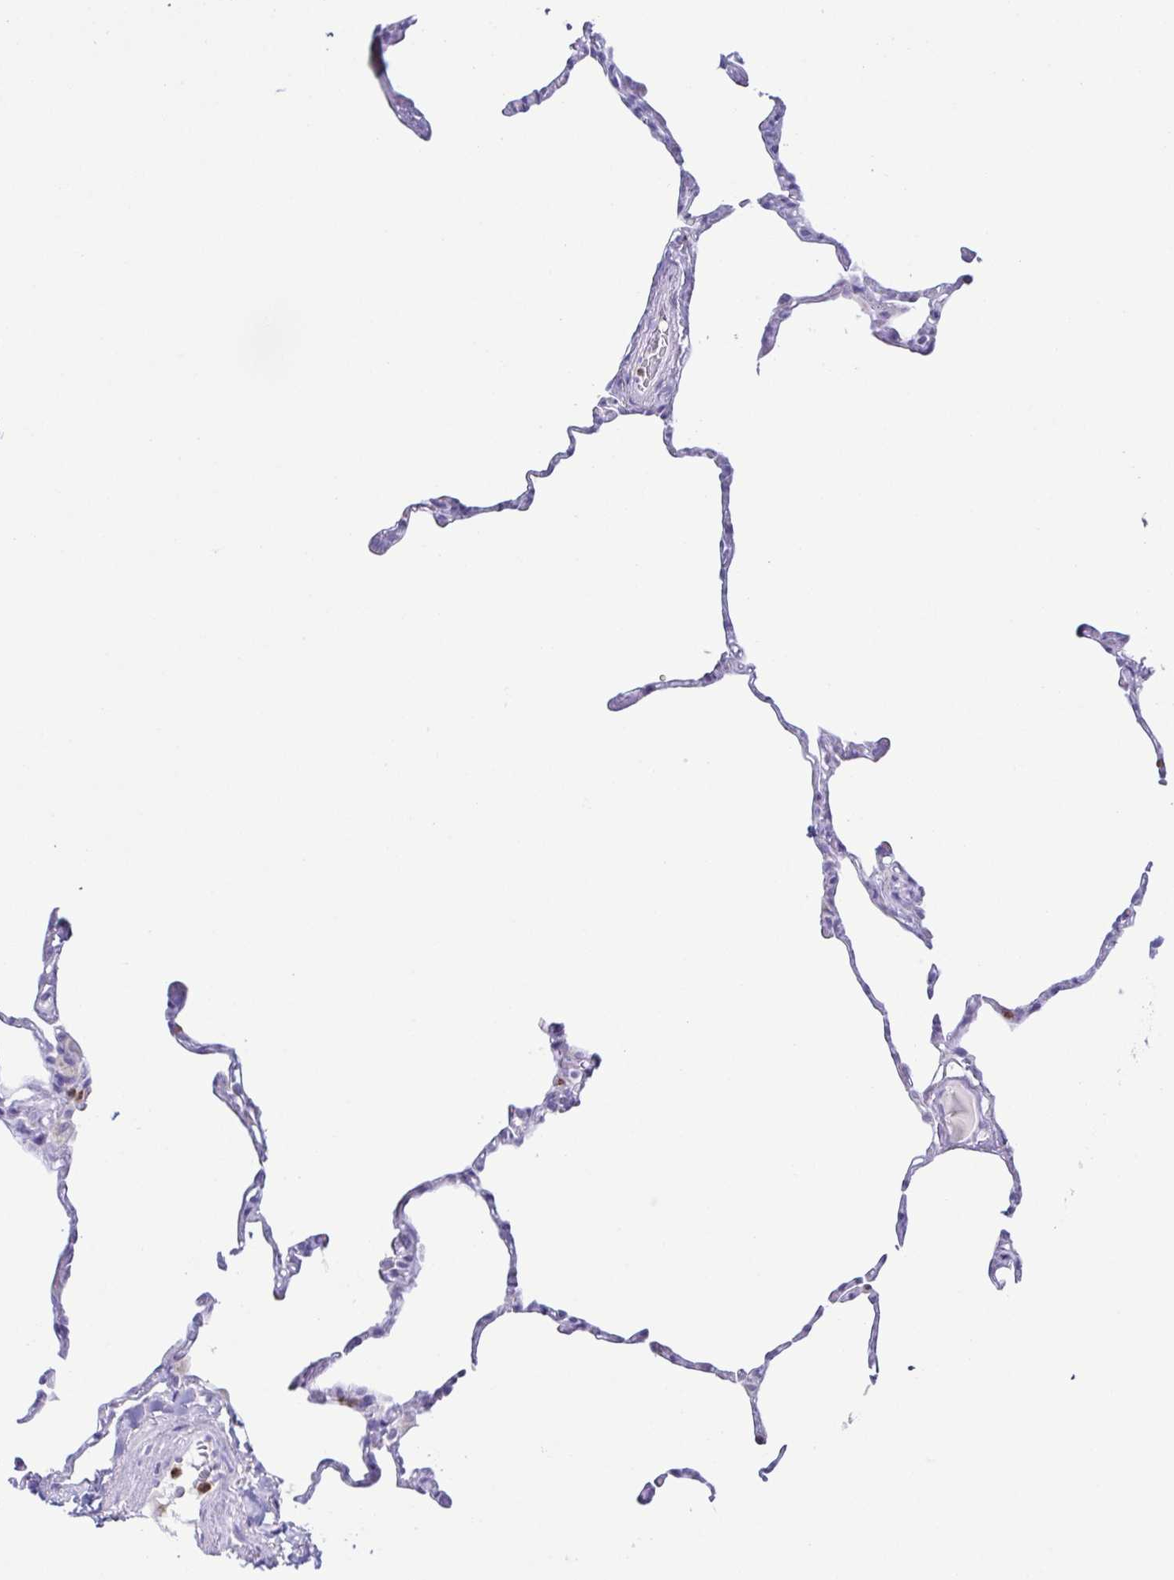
{"staining": {"intensity": "negative", "quantity": "none", "location": "none"}, "tissue": "lung", "cell_type": "Alveolar cells", "image_type": "normal", "snomed": [{"axis": "morphology", "description": "Normal tissue, NOS"}, {"axis": "topography", "description": "Lung"}], "caption": "Immunohistochemistry (IHC) micrograph of normal lung: human lung stained with DAB shows no significant protein expression in alveolar cells. (DAB IHC with hematoxylin counter stain).", "gene": "AZU1", "patient": {"sex": "male", "age": 65}}